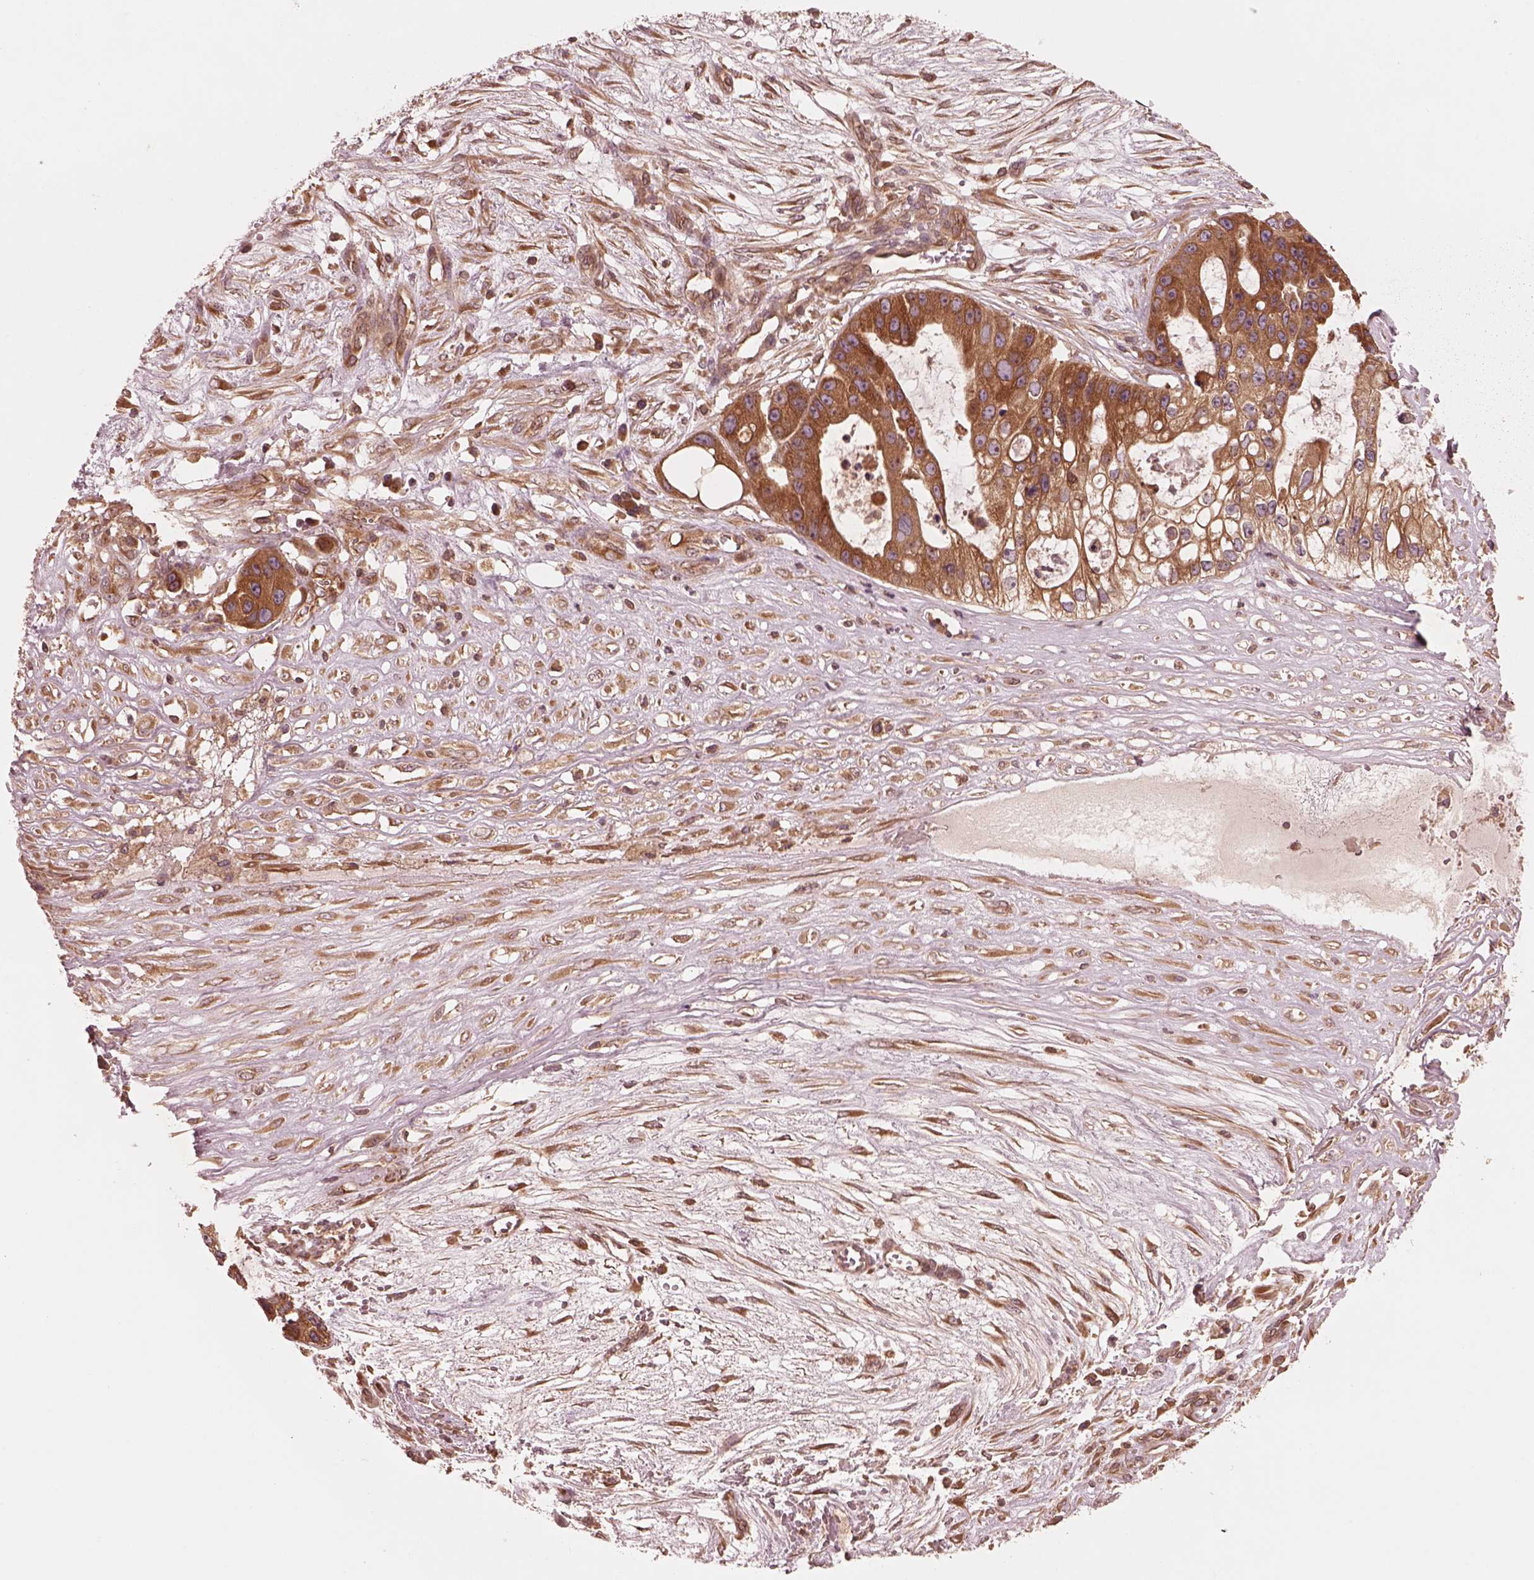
{"staining": {"intensity": "strong", "quantity": "25%-75%", "location": "cytoplasmic/membranous"}, "tissue": "ovarian cancer", "cell_type": "Tumor cells", "image_type": "cancer", "snomed": [{"axis": "morphology", "description": "Cystadenocarcinoma, serous, NOS"}, {"axis": "topography", "description": "Ovary"}], "caption": "Immunohistochemical staining of human ovarian serous cystadenocarcinoma shows strong cytoplasmic/membranous protein expression in approximately 25%-75% of tumor cells. The protein is shown in brown color, while the nuclei are stained blue.", "gene": "PIK3R2", "patient": {"sex": "female", "age": 56}}